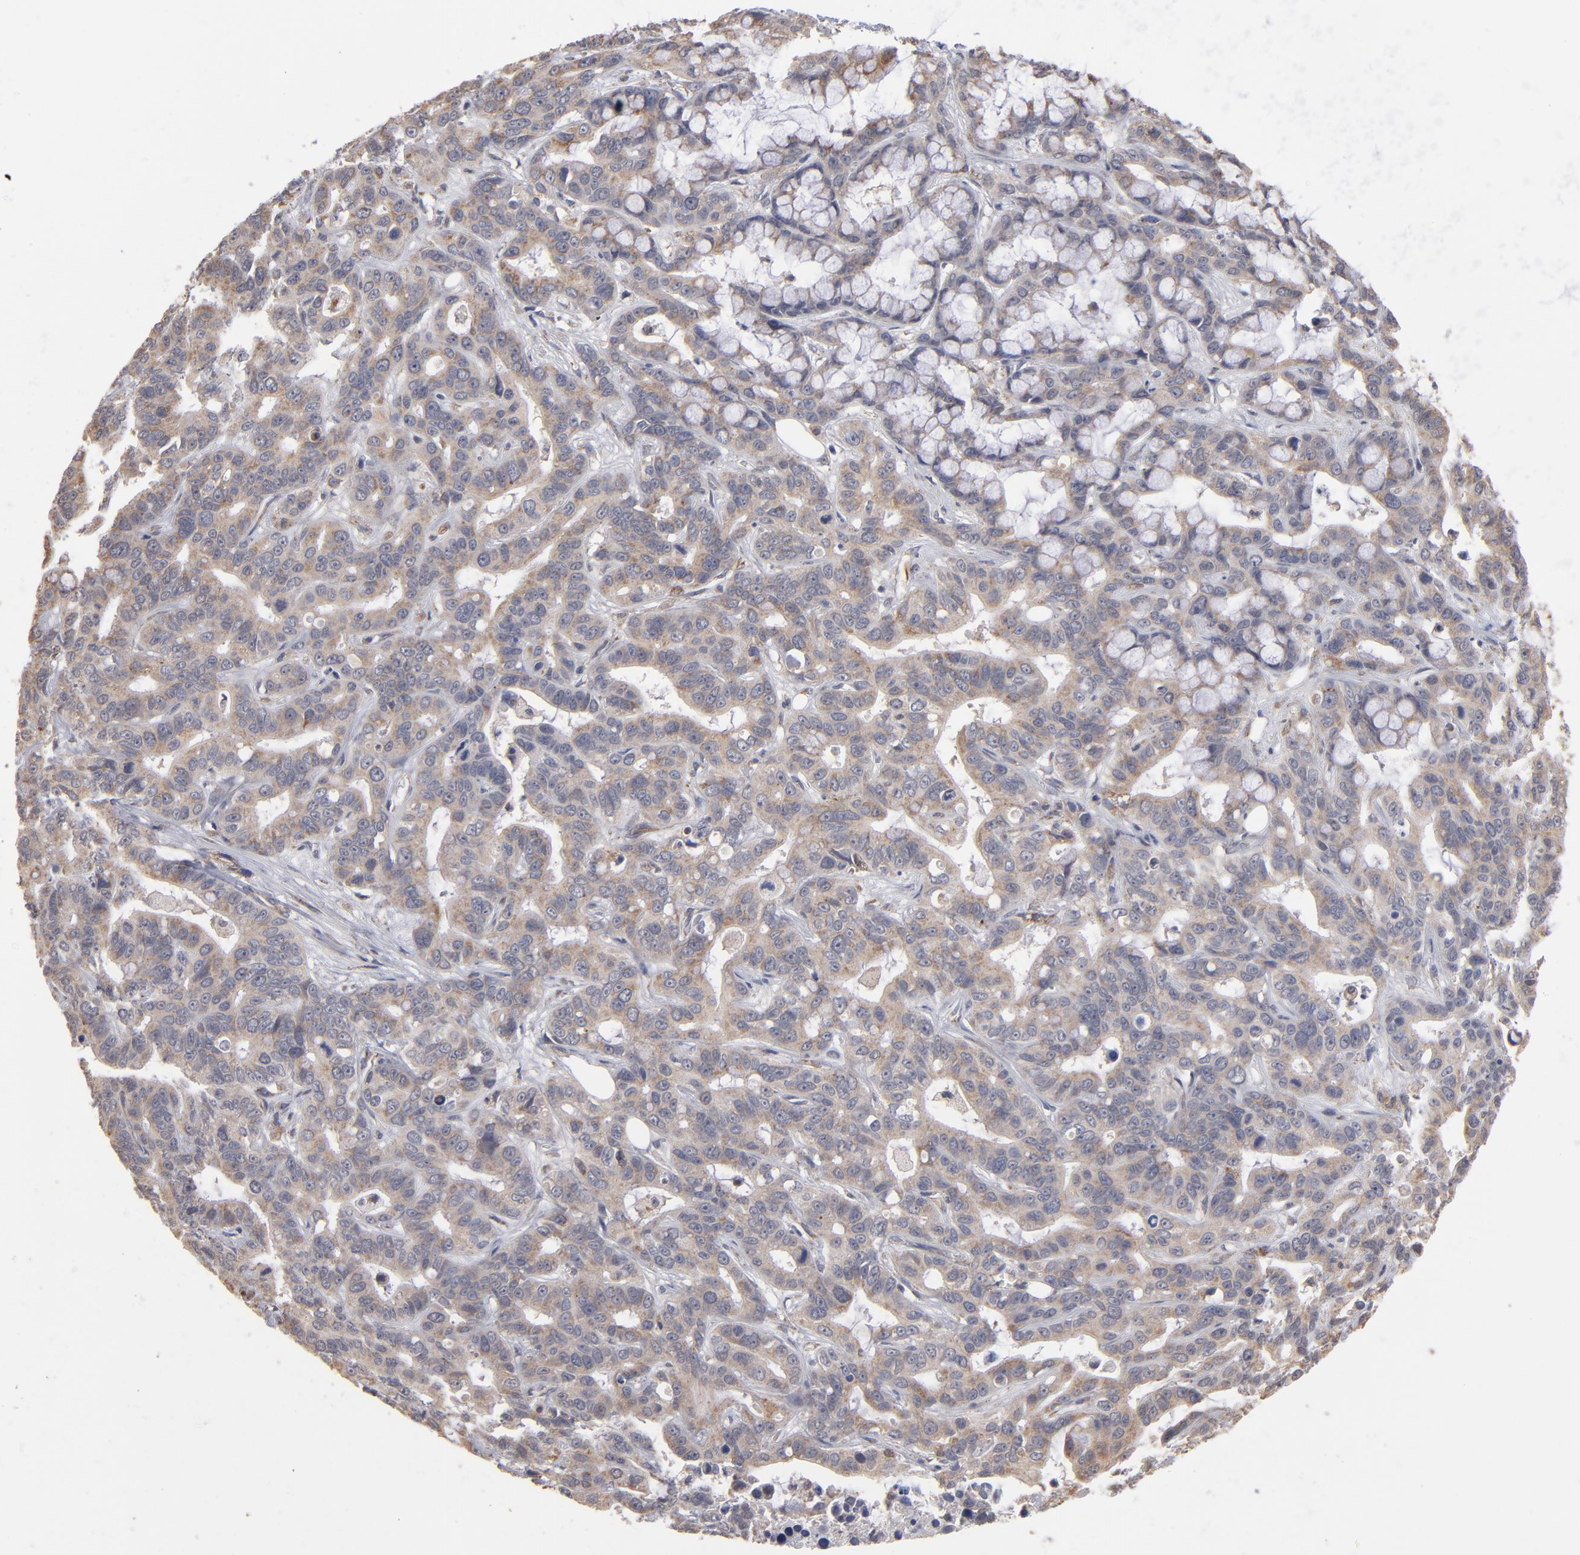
{"staining": {"intensity": "weak", "quantity": ">75%", "location": "cytoplasmic/membranous"}, "tissue": "liver cancer", "cell_type": "Tumor cells", "image_type": "cancer", "snomed": [{"axis": "morphology", "description": "Cholangiocarcinoma"}, {"axis": "topography", "description": "Liver"}], "caption": "Protein staining displays weak cytoplasmic/membranous staining in approximately >75% of tumor cells in cholangiocarcinoma (liver).", "gene": "MIPOL1", "patient": {"sex": "female", "age": 65}}